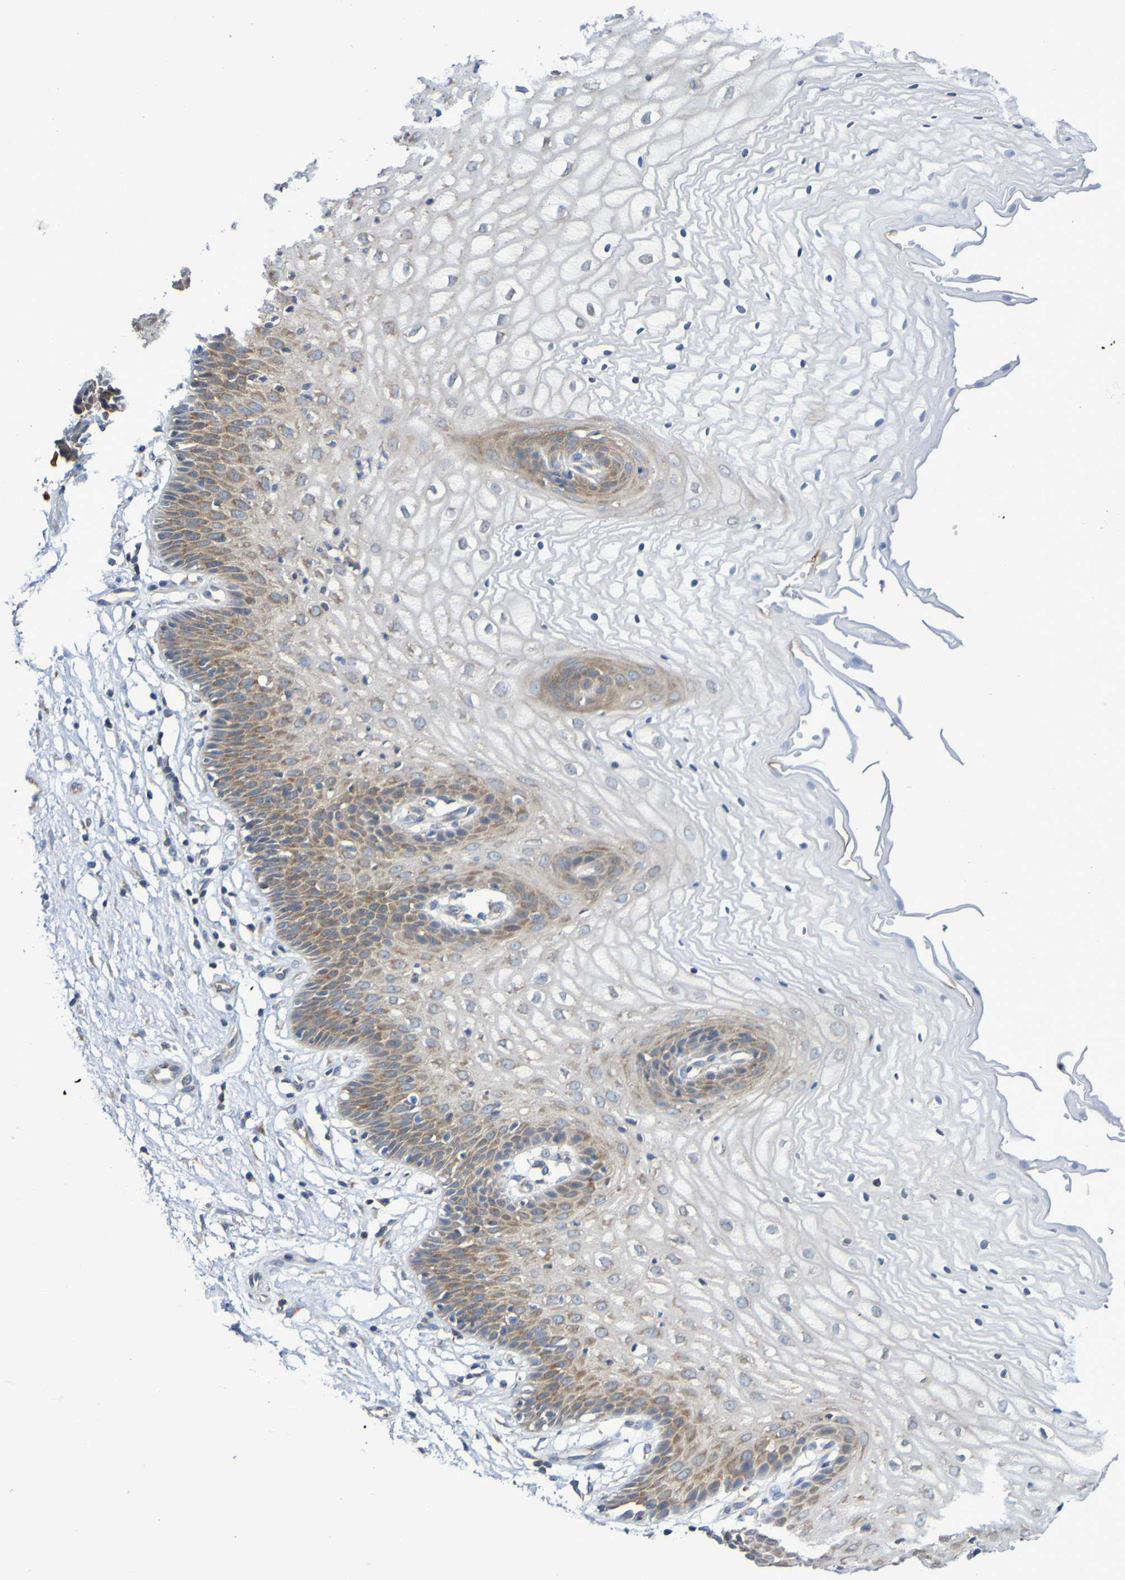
{"staining": {"intensity": "moderate", "quantity": "<25%", "location": "cytoplasmic/membranous"}, "tissue": "vagina", "cell_type": "Squamous epithelial cells", "image_type": "normal", "snomed": [{"axis": "morphology", "description": "Normal tissue, NOS"}, {"axis": "topography", "description": "Vagina"}], "caption": "An image showing moderate cytoplasmic/membranous staining in about <25% of squamous epithelial cells in normal vagina, as visualized by brown immunohistochemical staining.", "gene": "LMBRD2", "patient": {"sex": "female", "age": 34}}